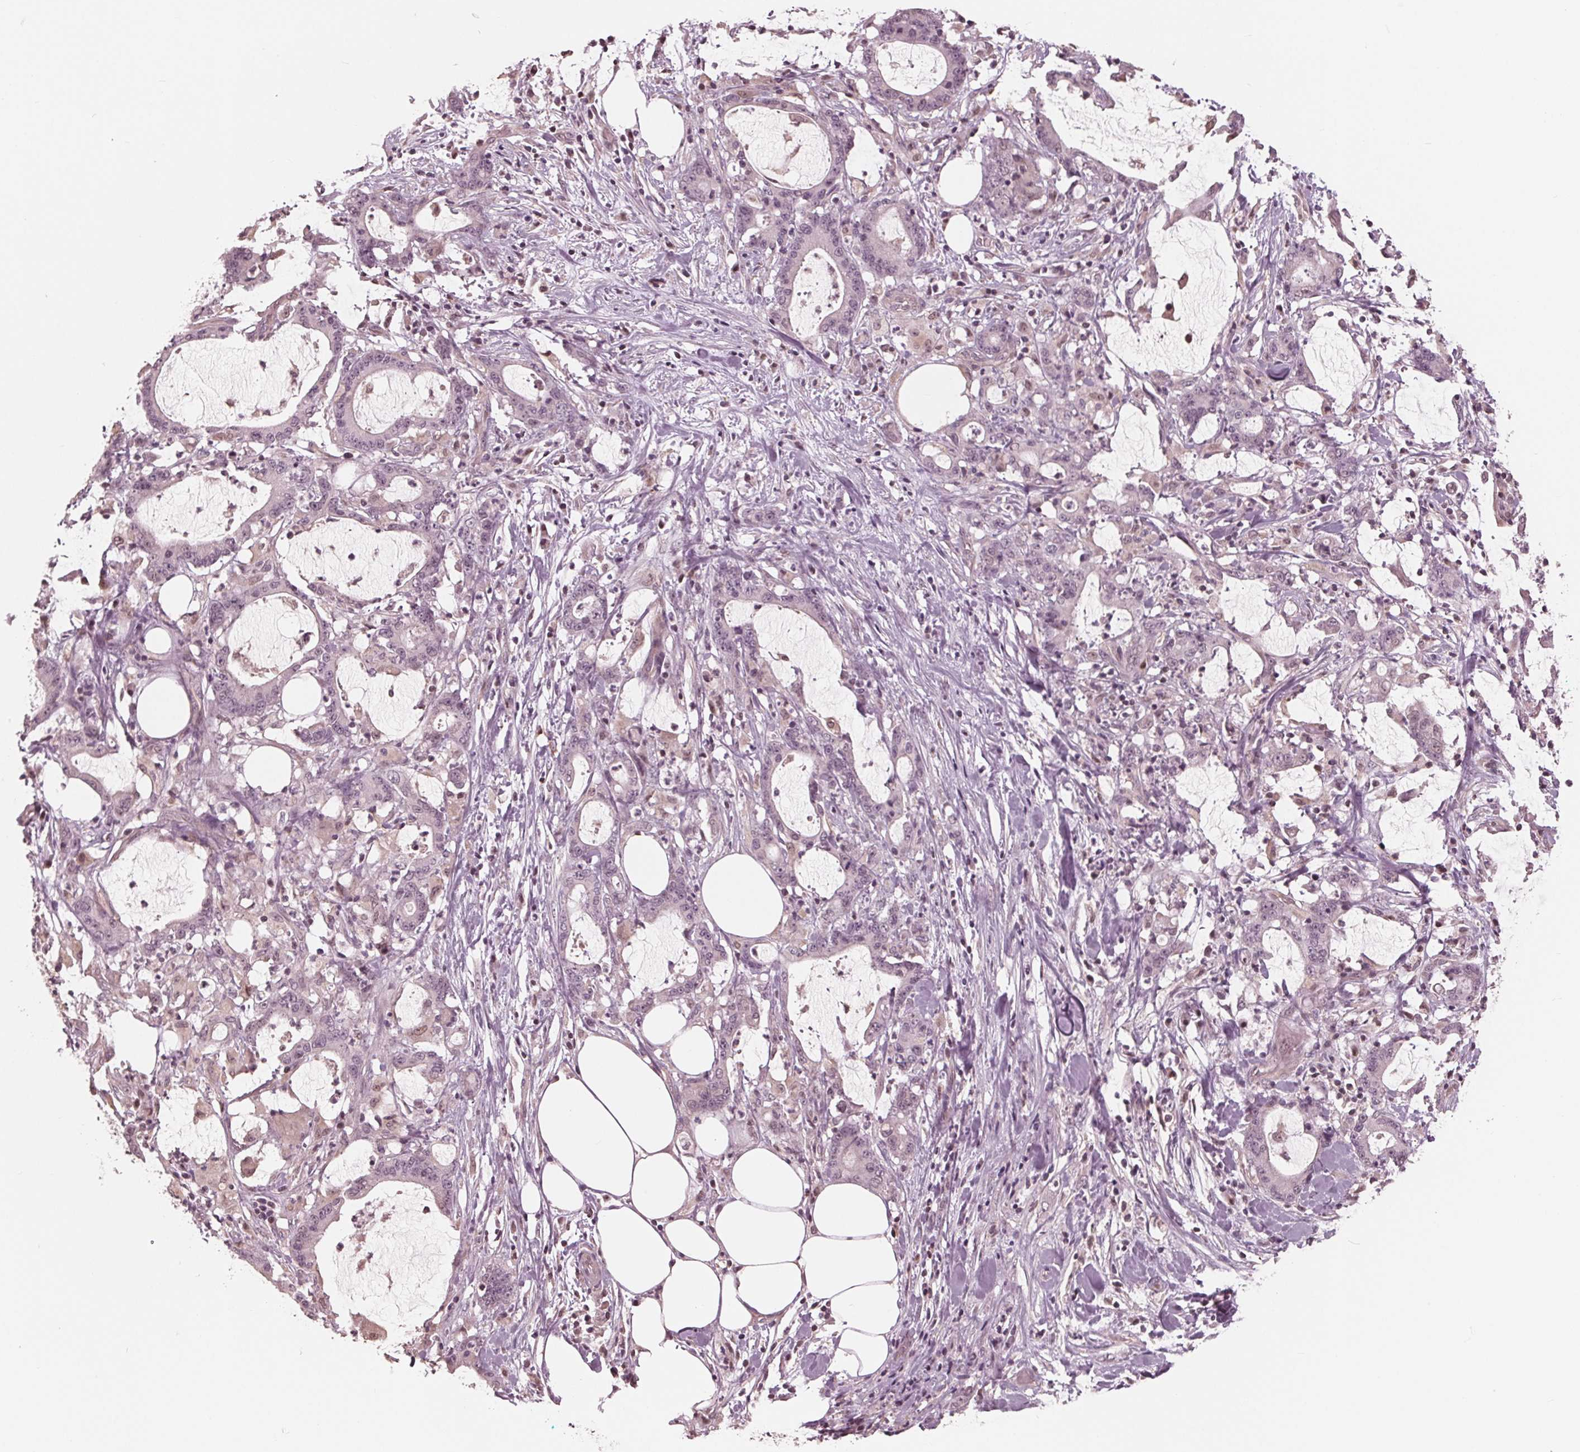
{"staining": {"intensity": "negative", "quantity": "none", "location": "none"}, "tissue": "stomach cancer", "cell_type": "Tumor cells", "image_type": "cancer", "snomed": [{"axis": "morphology", "description": "Adenocarcinoma, NOS"}, {"axis": "topography", "description": "Stomach, upper"}], "caption": "This image is of stomach cancer (adenocarcinoma) stained with immunohistochemistry (IHC) to label a protein in brown with the nuclei are counter-stained blue. There is no staining in tumor cells.", "gene": "ING3", "patient": {"sex": "male", "age": 68}}